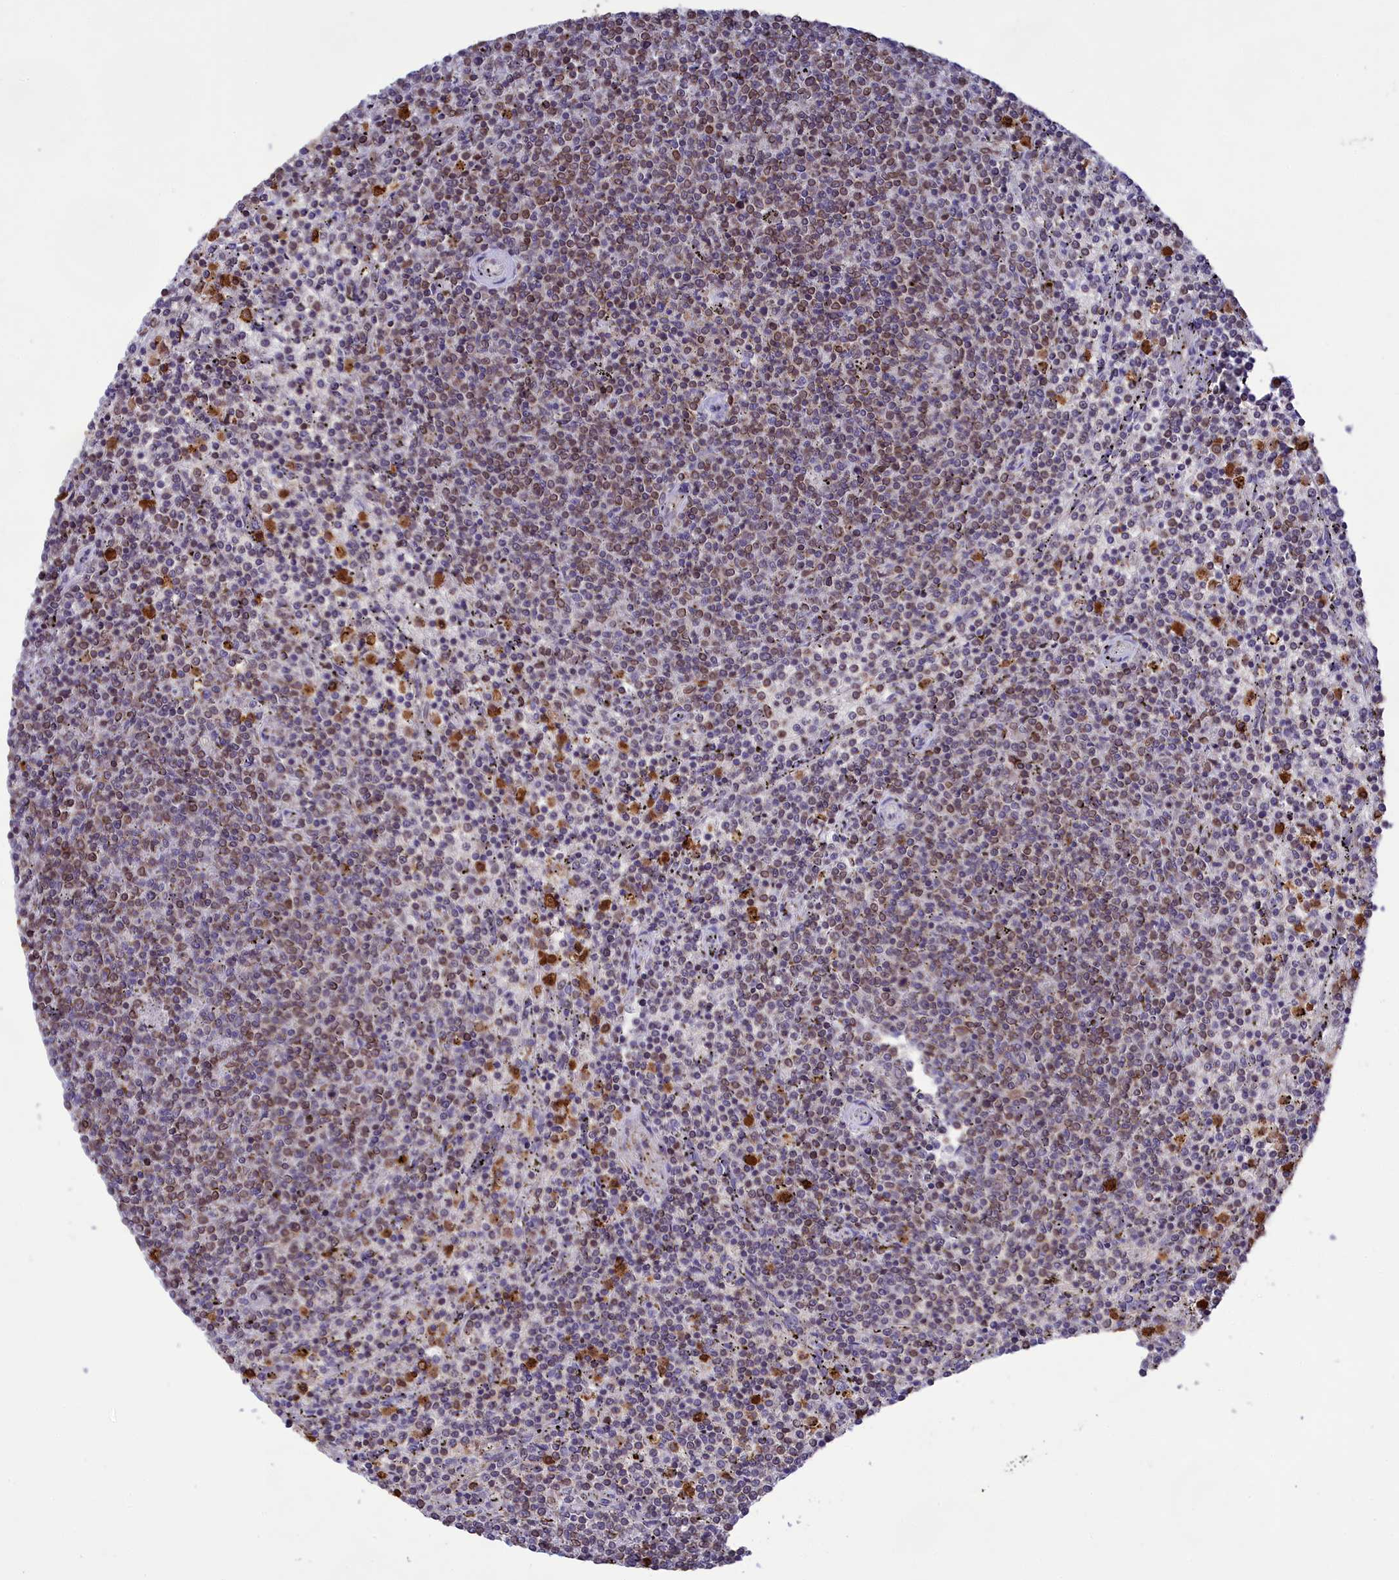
{"staining": {"intensity": "weak", "quantity": "25%-75%", "location": "cytoplasmic/membranous"}, "tissue": "lymphoma", "cell_type": "Tumor cells", "image_type": "cancer", "snomed": [{"axis": "morphology", "description": "Malignant lymphoma, non-Hodgkin's type, Low grade"}, {"axis": "topography", "description": "Spleen"}], "caption": "About 25%-75% of tumor cells in lymphoma demonstrate weak cytoplasmic/membranous protein staining as visualized by brown immunohistochemical staining.", "gene": "PKHD1L1", "patient": {"sex": "female", "age": 50}}